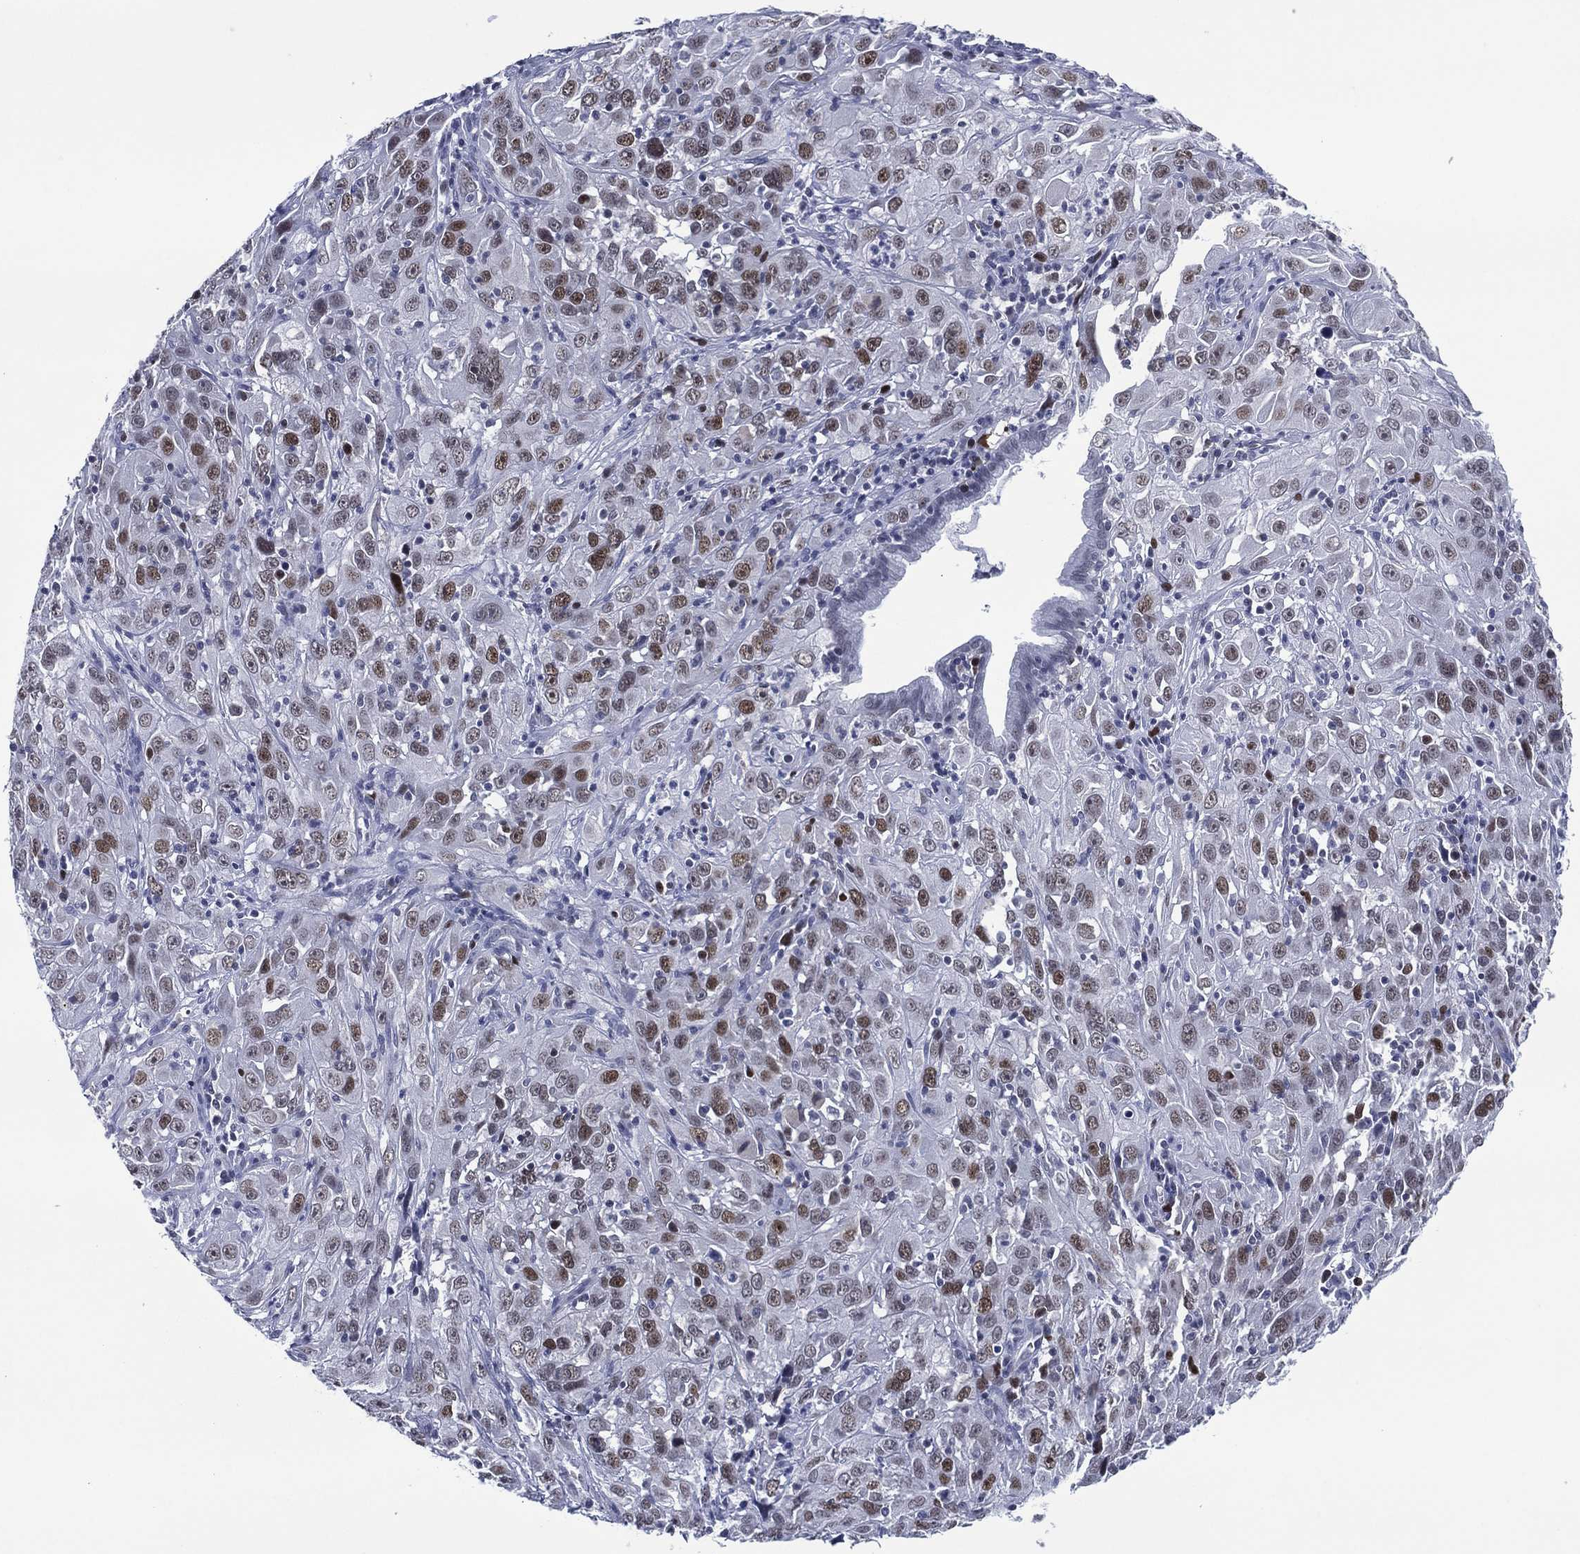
{"staining": {"intensity": "moderate", "quantity": "25%-75%", "location": "nuclear"}, "tissue": "cervical cancer", "cell_type": "Tumor cells", "image_type": "cancer", "snomed": [{"axis": "morphology", "description": "Squamous cell carcinoma, NOS"}, {"axis": "topography", "description": "Cervix"}], "caption": "IHC micrograph of neoplastic tissue: cervical squamous cell carcinoma stained using immunohistochemistry reveals medium levels of moderate protein expression localized specifically in the nuclear of tumor cells, appearing as a nuclear brown color.", "gene": "GATA6", "patient": {"sex": "female", "age": 32}}